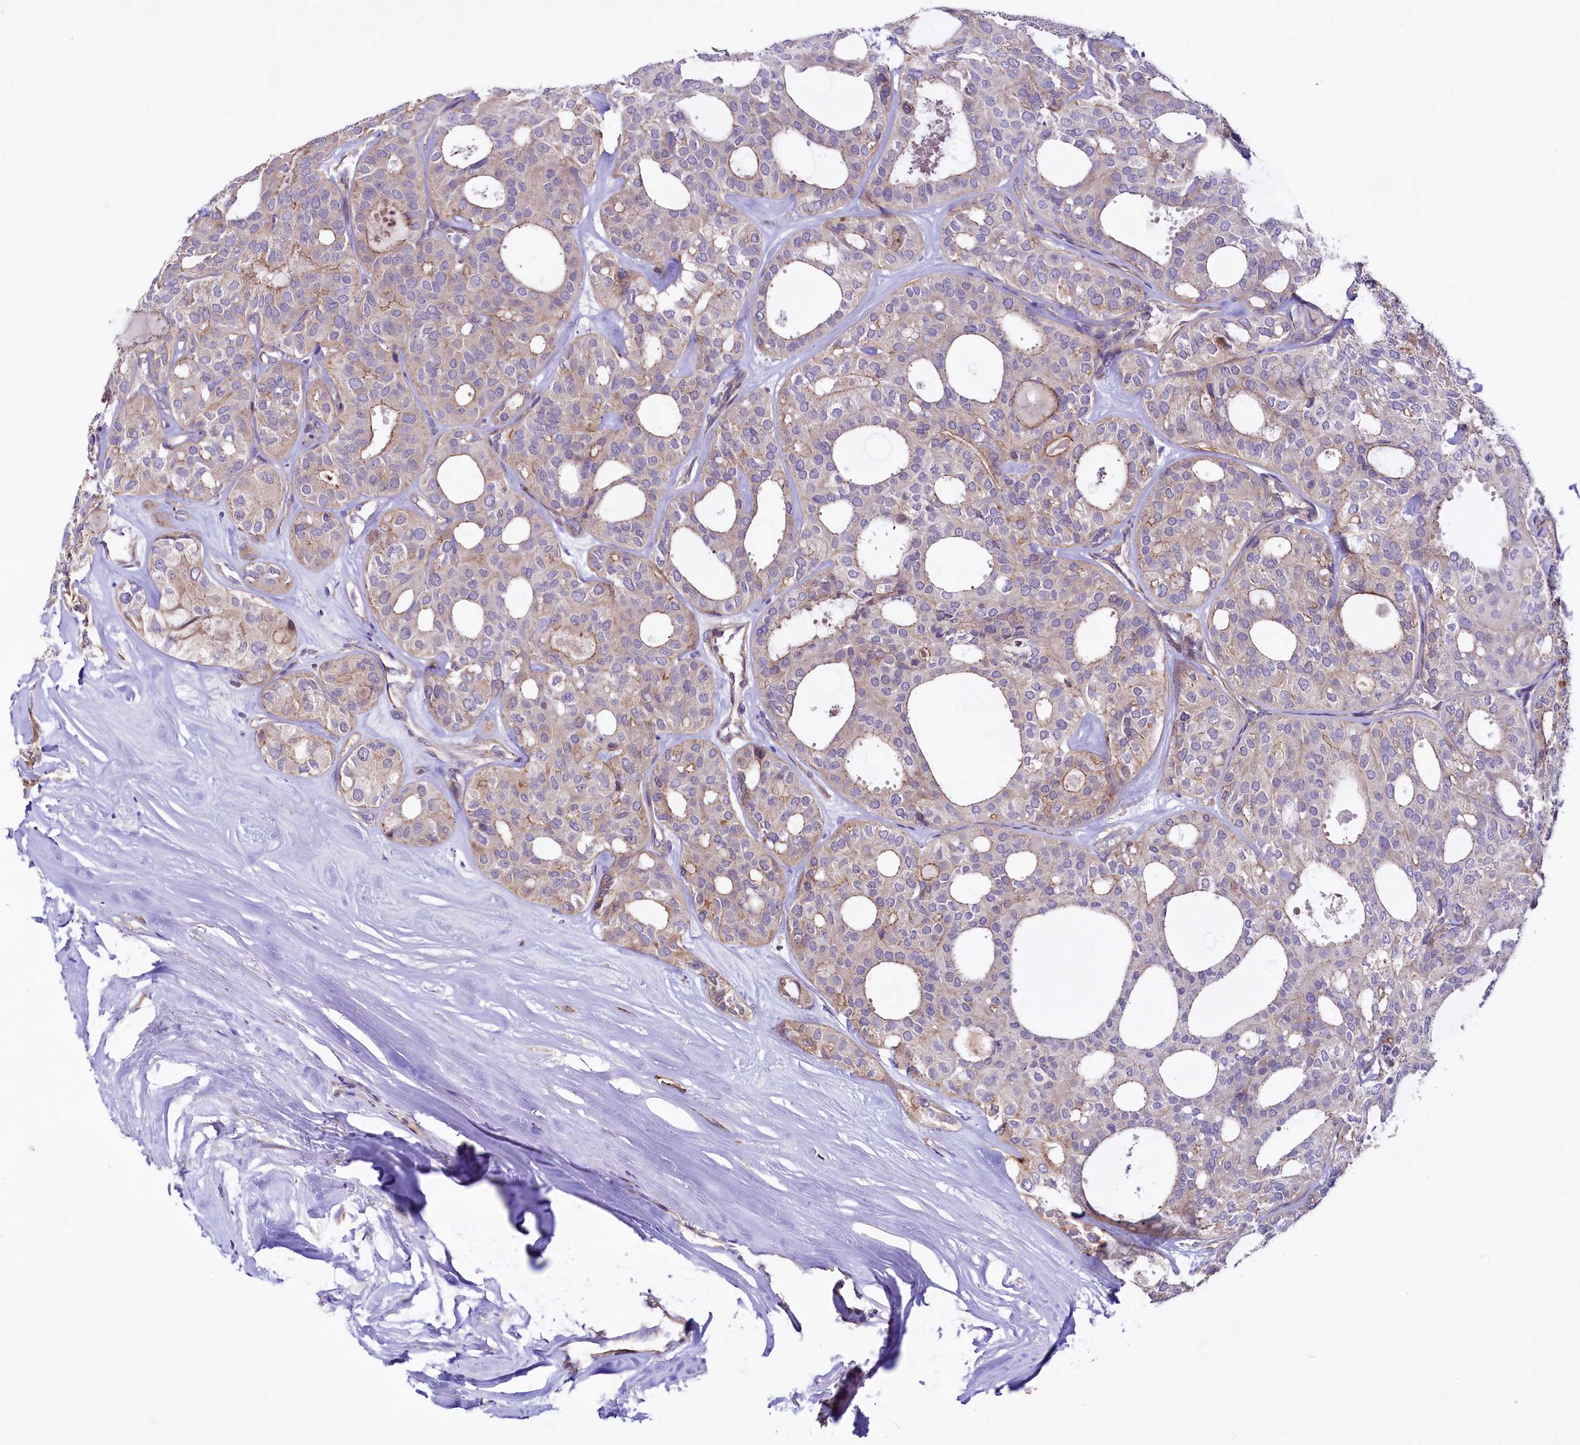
{"staining": {"intensity": "moderate", "quantity": "<25%", "location": "cytoplasmic/membranous"}, "tissue": "thyroid cancer", "cell_type": "Tumor cells", "image_type": "cancer", "snomed": [{"axis": "morphology", "description": "Follicular adenoma carcinoma, NOS"}, {"axis": "topography", "description": "Thyroid gland"}], "caption": "A brown stain highlights moderate cytoplasmic/membranous positivity of a protein in human thyroid follicular adenoma carcinoma tumor cells.", "gene": "VPS11", "patient": {"sex": "male", "age": 75}}